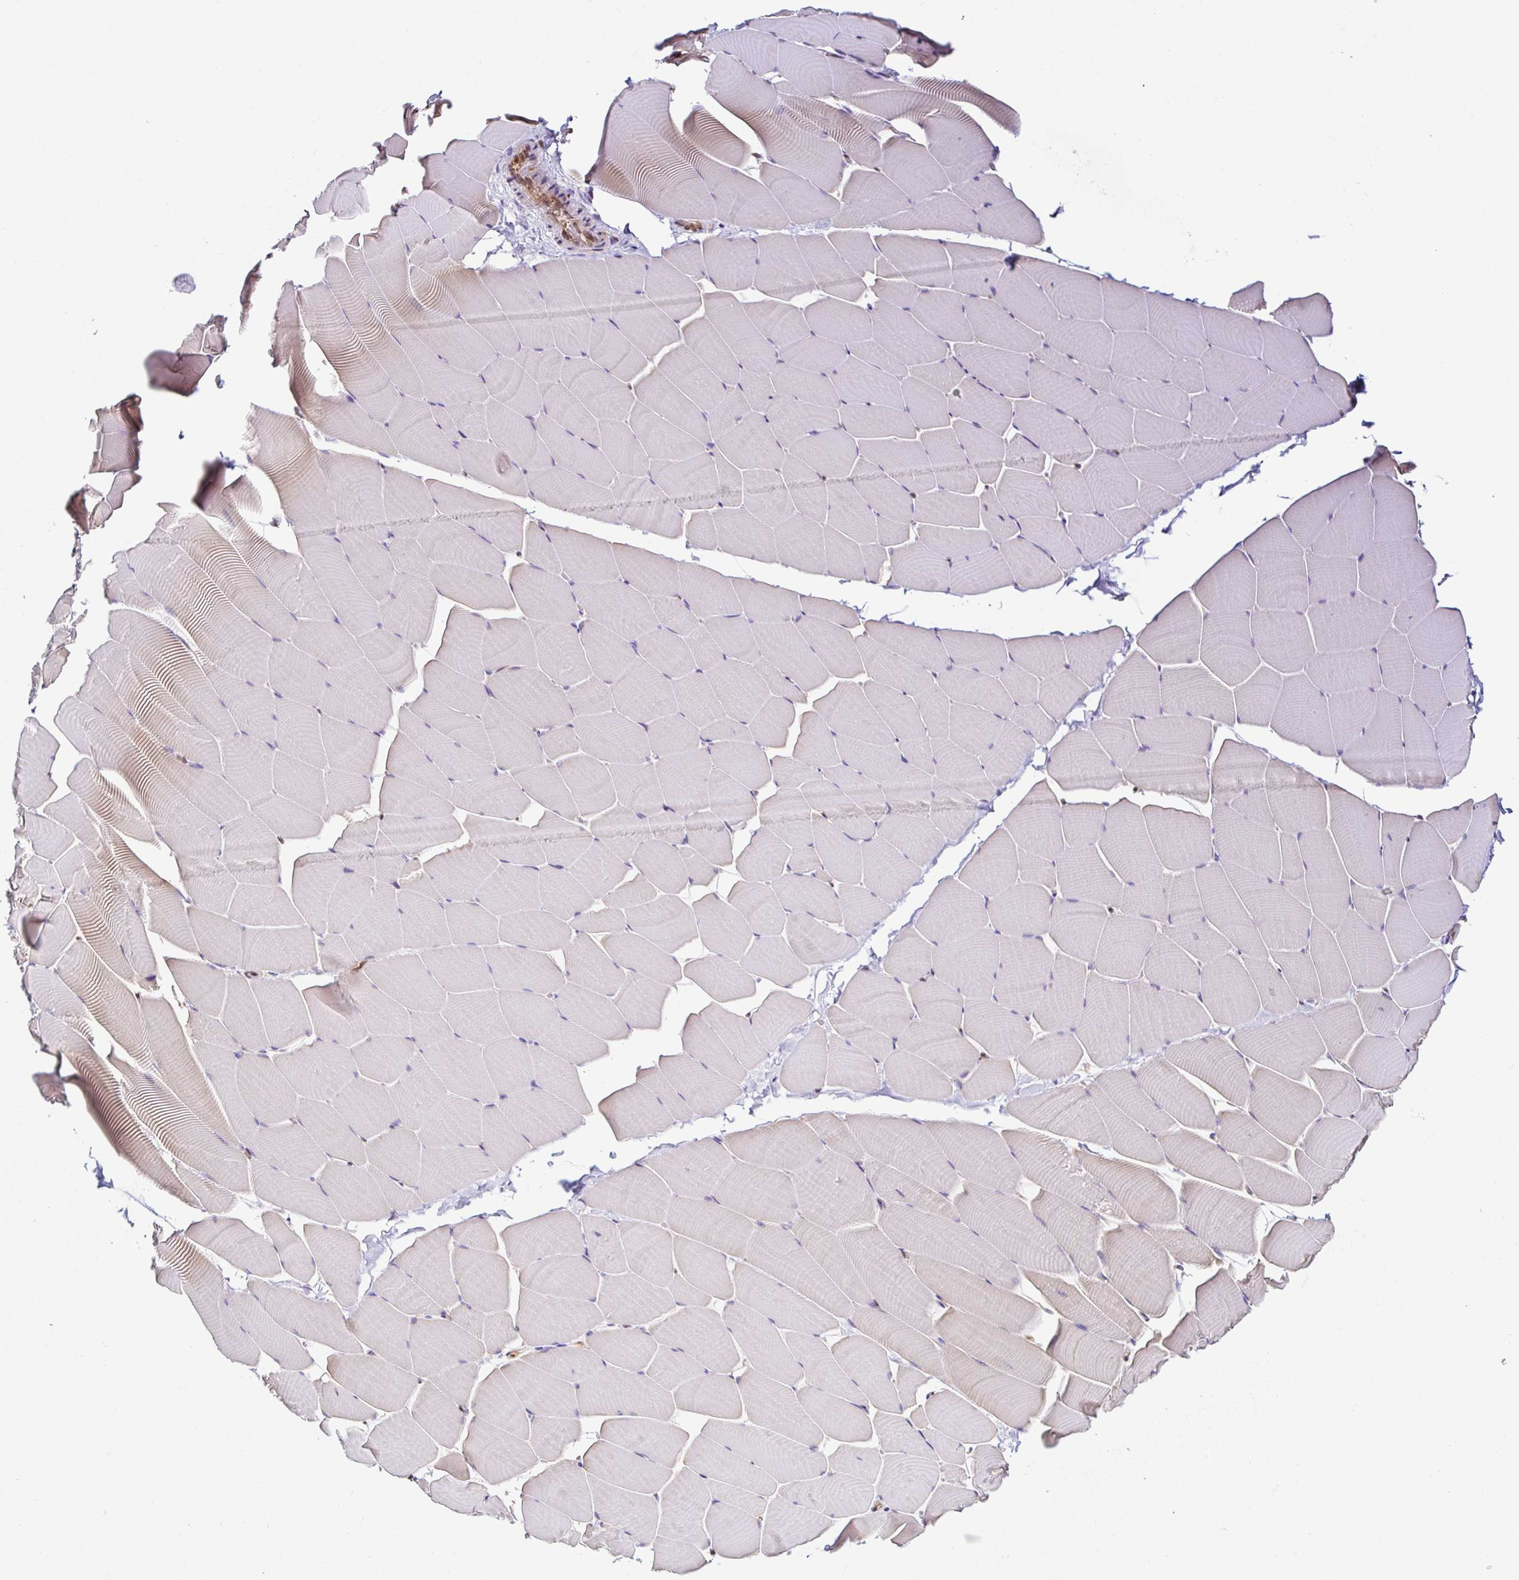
{"staining": {"intensity": "weak", "quantity": "<25%", "location": "cytoplasmic/membranous"}, "tissue": "skeletal muscle", "cell_type": "Myocytes", "image_type": "normal", "snomed": [{"axis": "morphology", "description": "Normal tissue, NOS"}, {"axis": "topography", "description": "Skeletal muscle"}], "caption": "Protein analysis of benign skeletal muscle exhibits no significant expression in myocytes.", "gene": "PSMB9", "patient": {"sex": "male", "age": 25}}